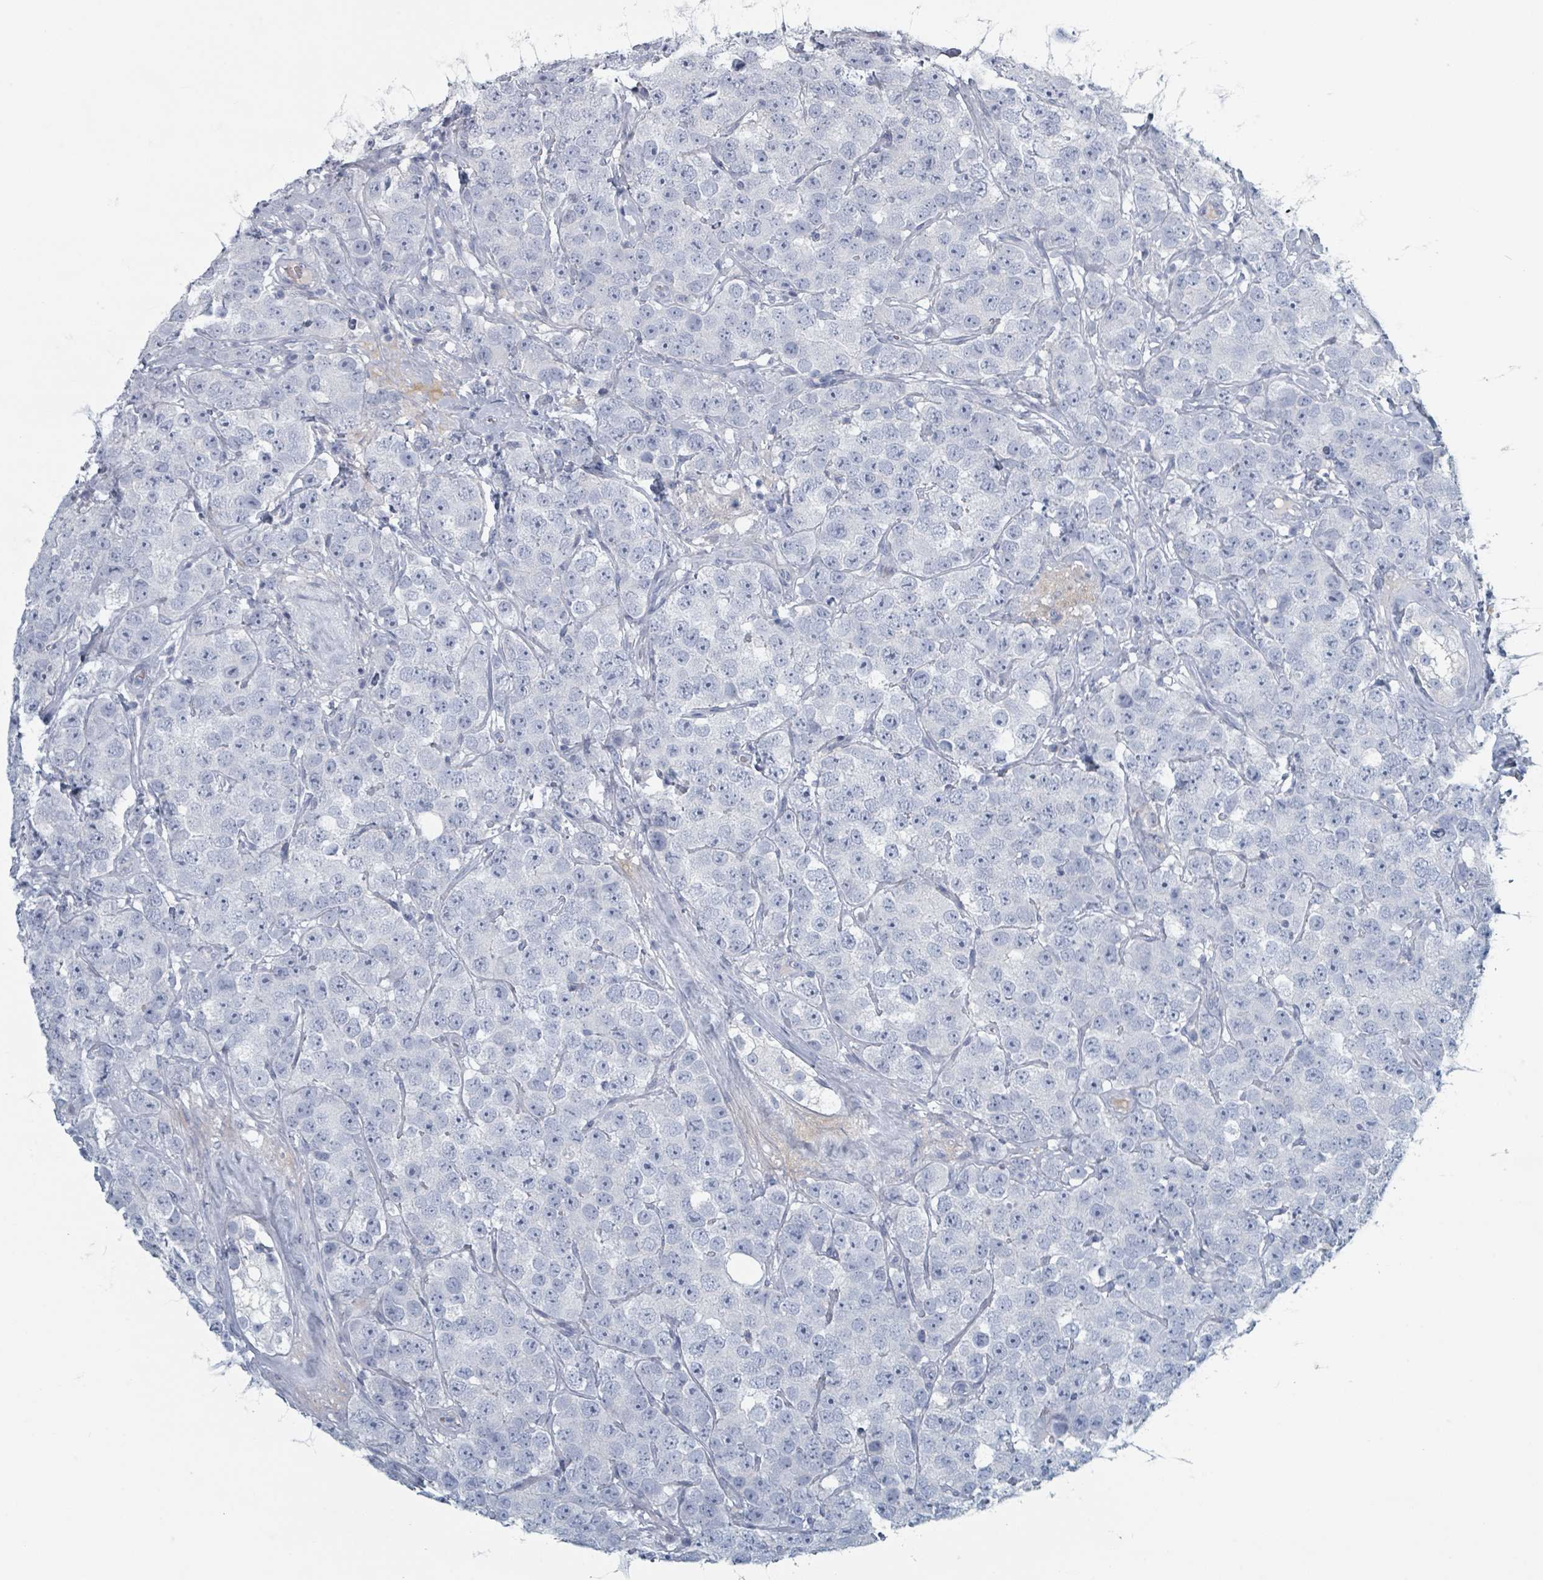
{"staining": {"intensity": "negative", "quantity": "none", "location": "none"}, "tissue": "testis cancer", "cell_type": "Tumor cells", "image_type": "cancer", "snomed": [{"axis": "morphology", "description": "Seminoma, NOS"}, {"axis": "topography", "description": "Testis"}], "caption": "IHC photomicrograph of testis cancer stained for a protein (brown), which reveals no expression in tumor cells.", "gene": "HEATR5A", "patient": {"sex": "male", "age": 28}}